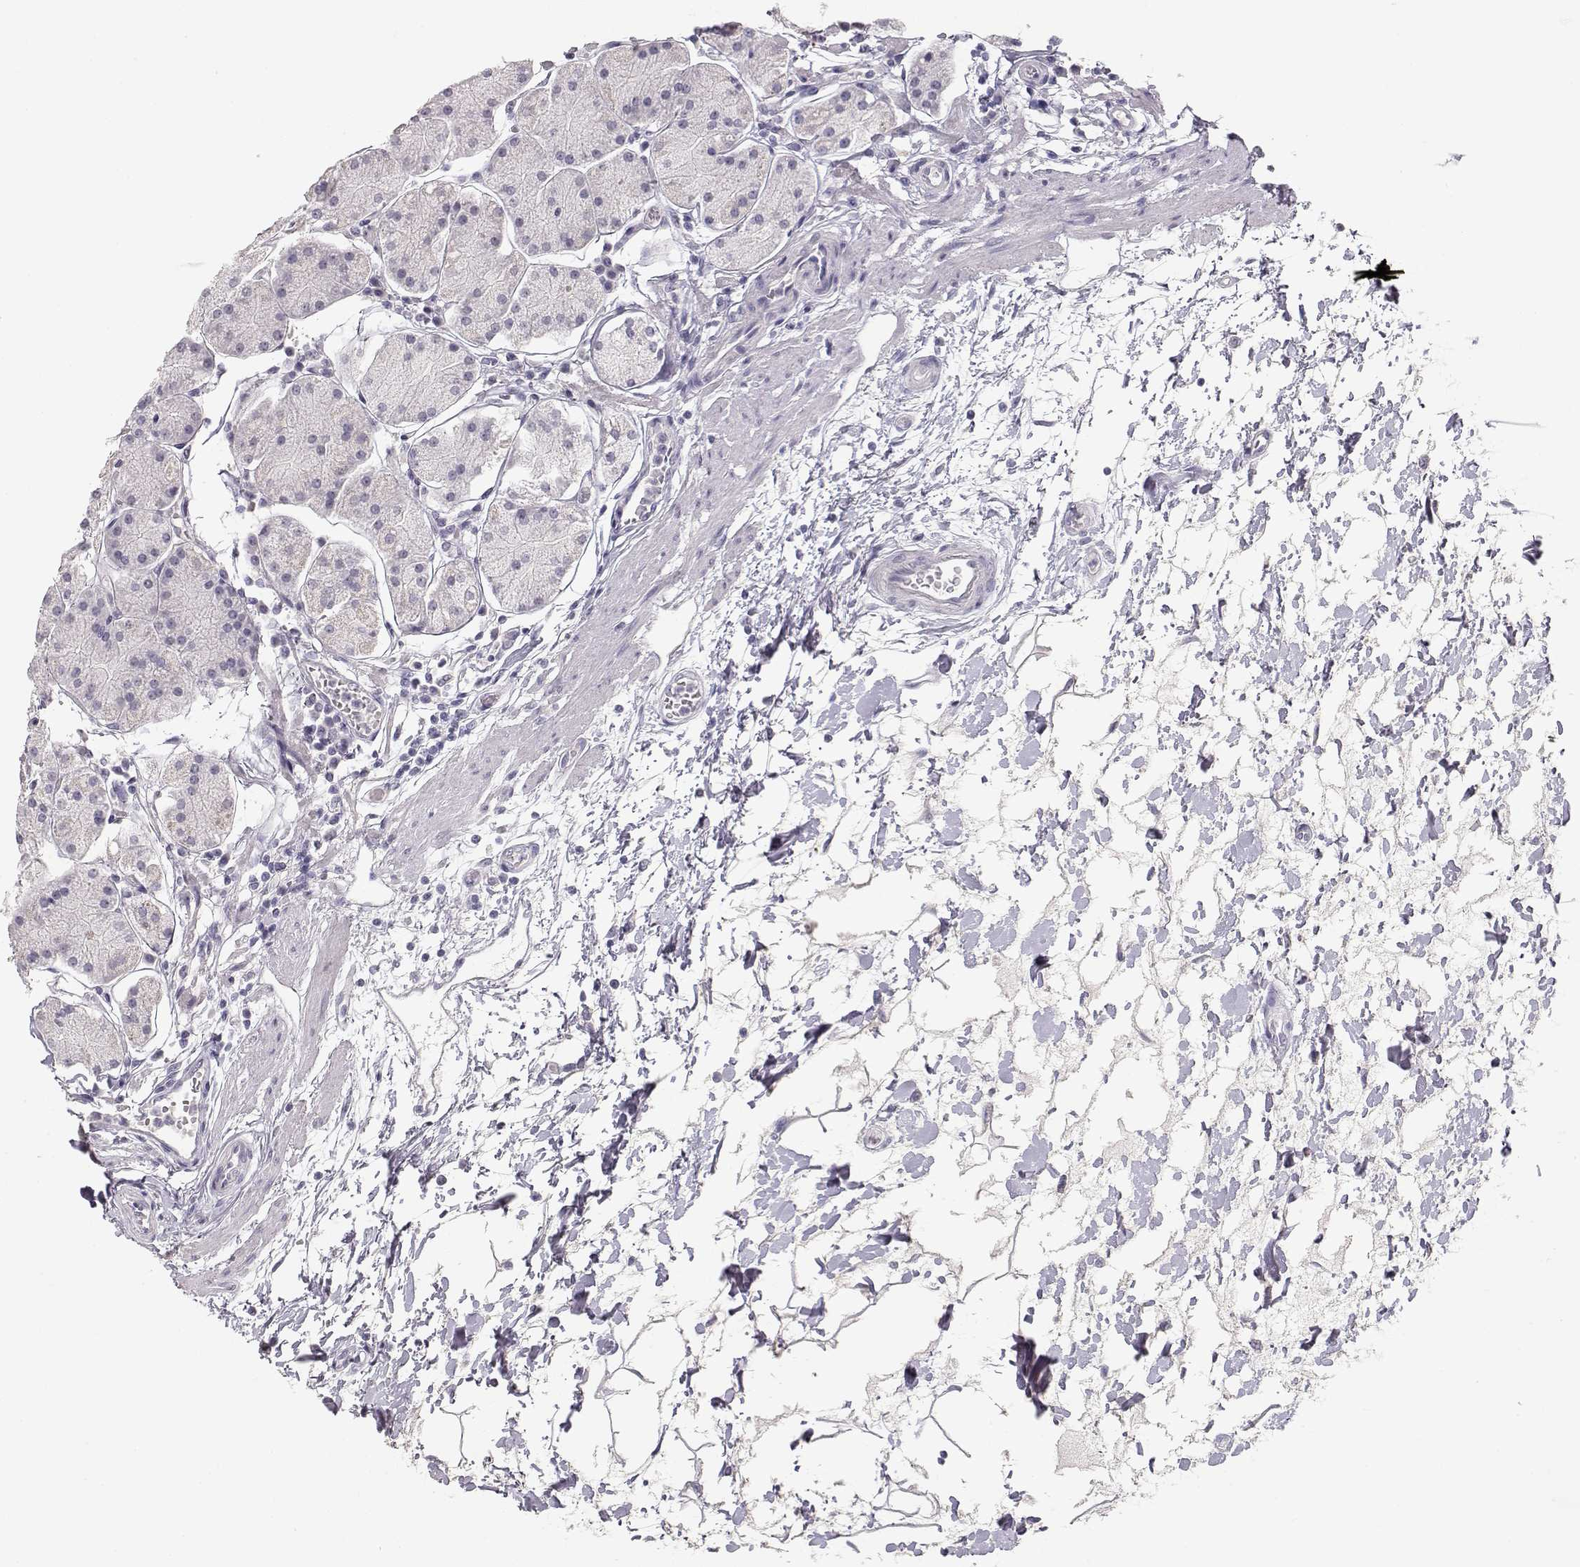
{"staining": {"intensity": "negative", "quantity": "none", "location": "none"}, "tissue": "stomach", "cell_type": "Glandular cells", "image_type": "normal", "snomed": [{"axis": "morphology", "description": "Normal tissue, NOS"}, {"axis": "topography", "description": "Stomach"}], "caption": "IHC micrograph of unremarkable stomach stained for a protein (brown), which displays no staining in glandular cells.", "gene": "TKTL1", "patient": {"sex": "male", "age": 54}}